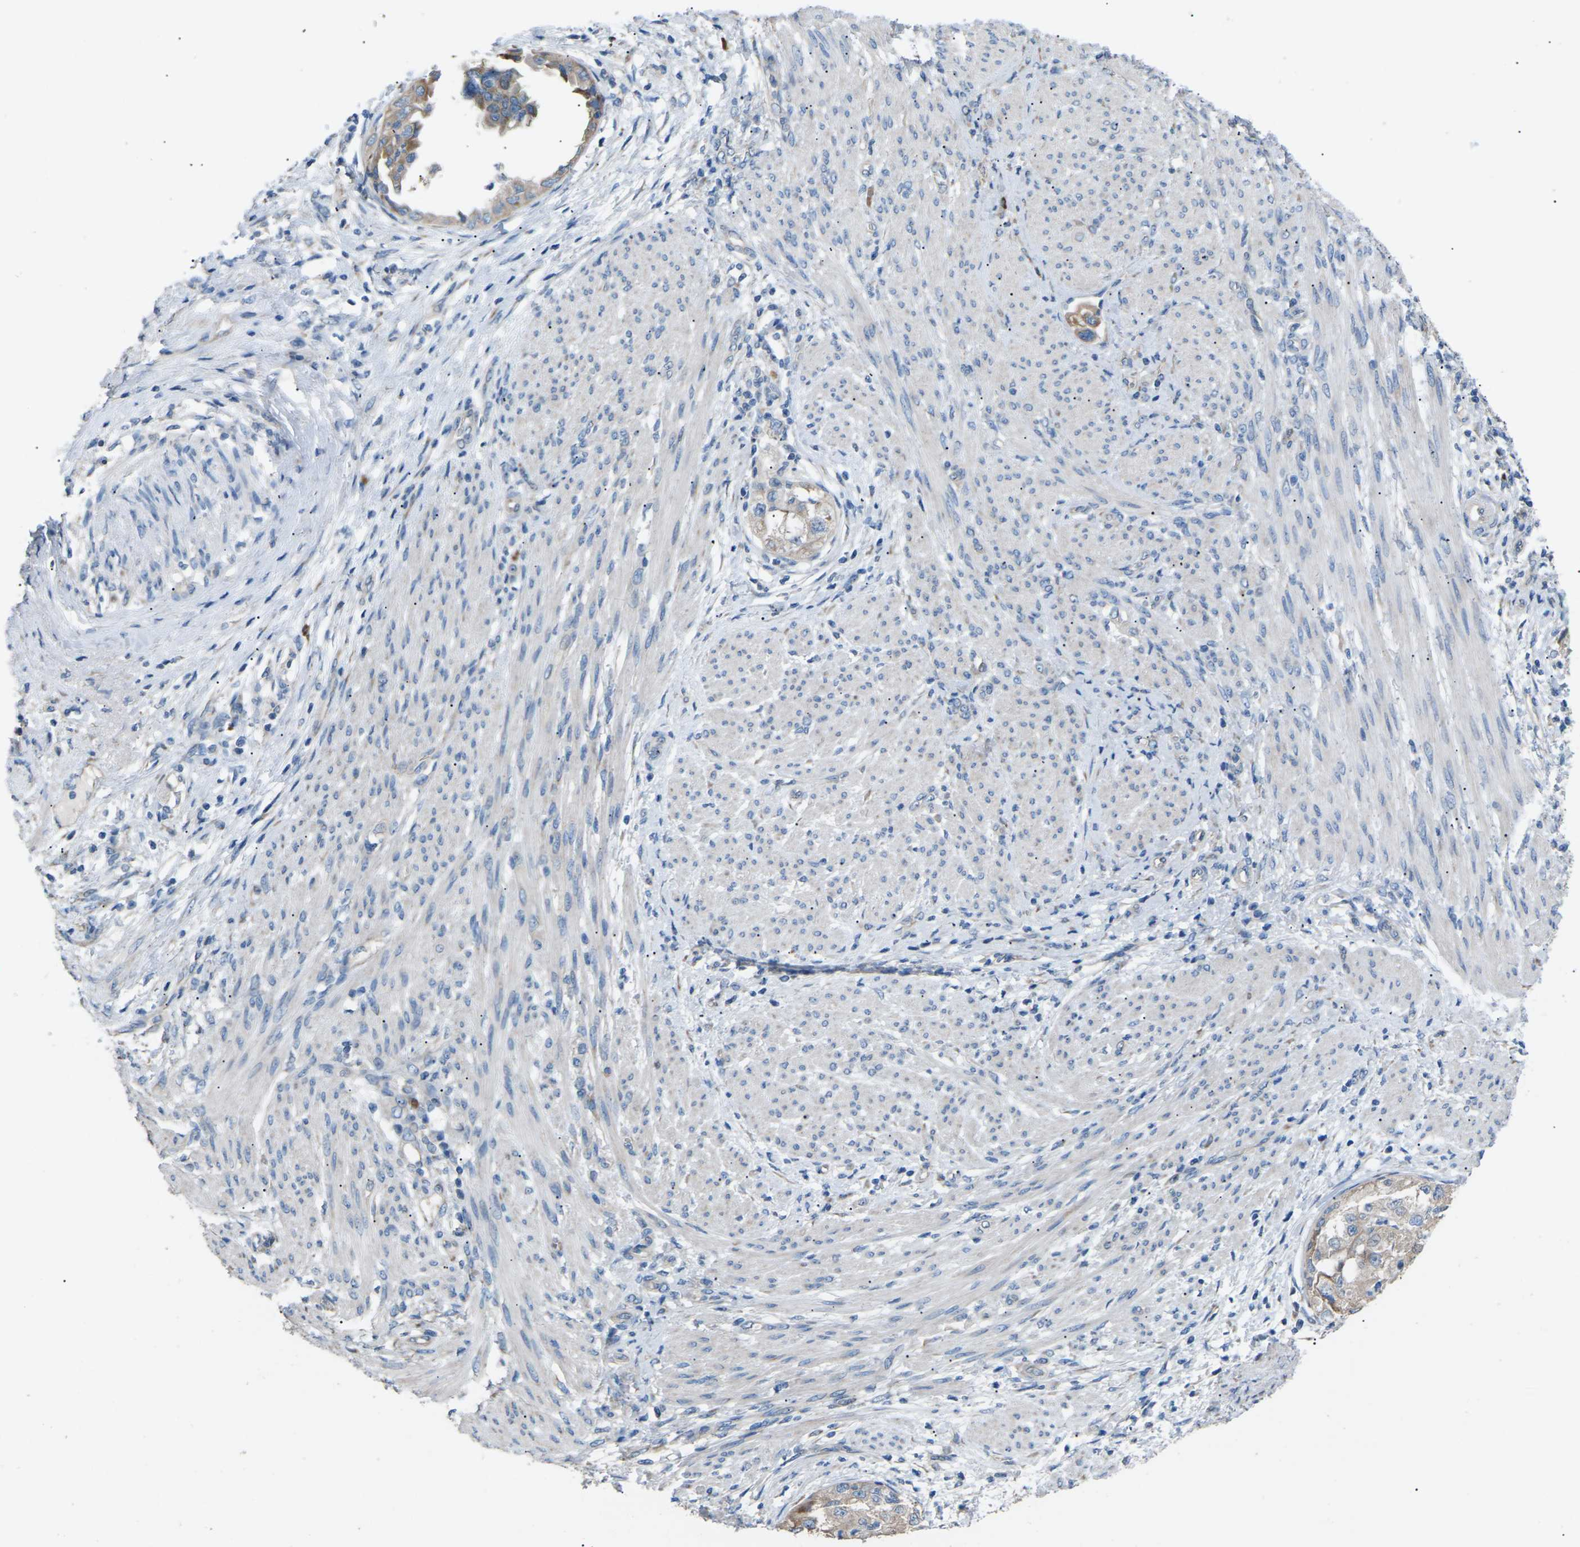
{"staining": {"intensity": "weak", "quantity": ">75%", "location": "cytoplasmic/membranous"}, "tissue": "endometrial cancer", "cell_type": "Tumor cells", "image_type": "cancer", "snomed": [{"axis": "morphology", "description": "Adenocarcinoma, NOS"}, {"axis": "topography", "description": "Endometrium"}], "caption": "Brown immunohistochemical staining in human endometrial cancer reveals weak cytoplasmic/membranous expression in about >75% of tumor cells. The staining was performed using DAB, with brown indicating positive protein expression. Nuclei are stained blue with hematoxylin.", "gene": "KLHDC8B", "patient": {"sex": "female", "age": 85}}